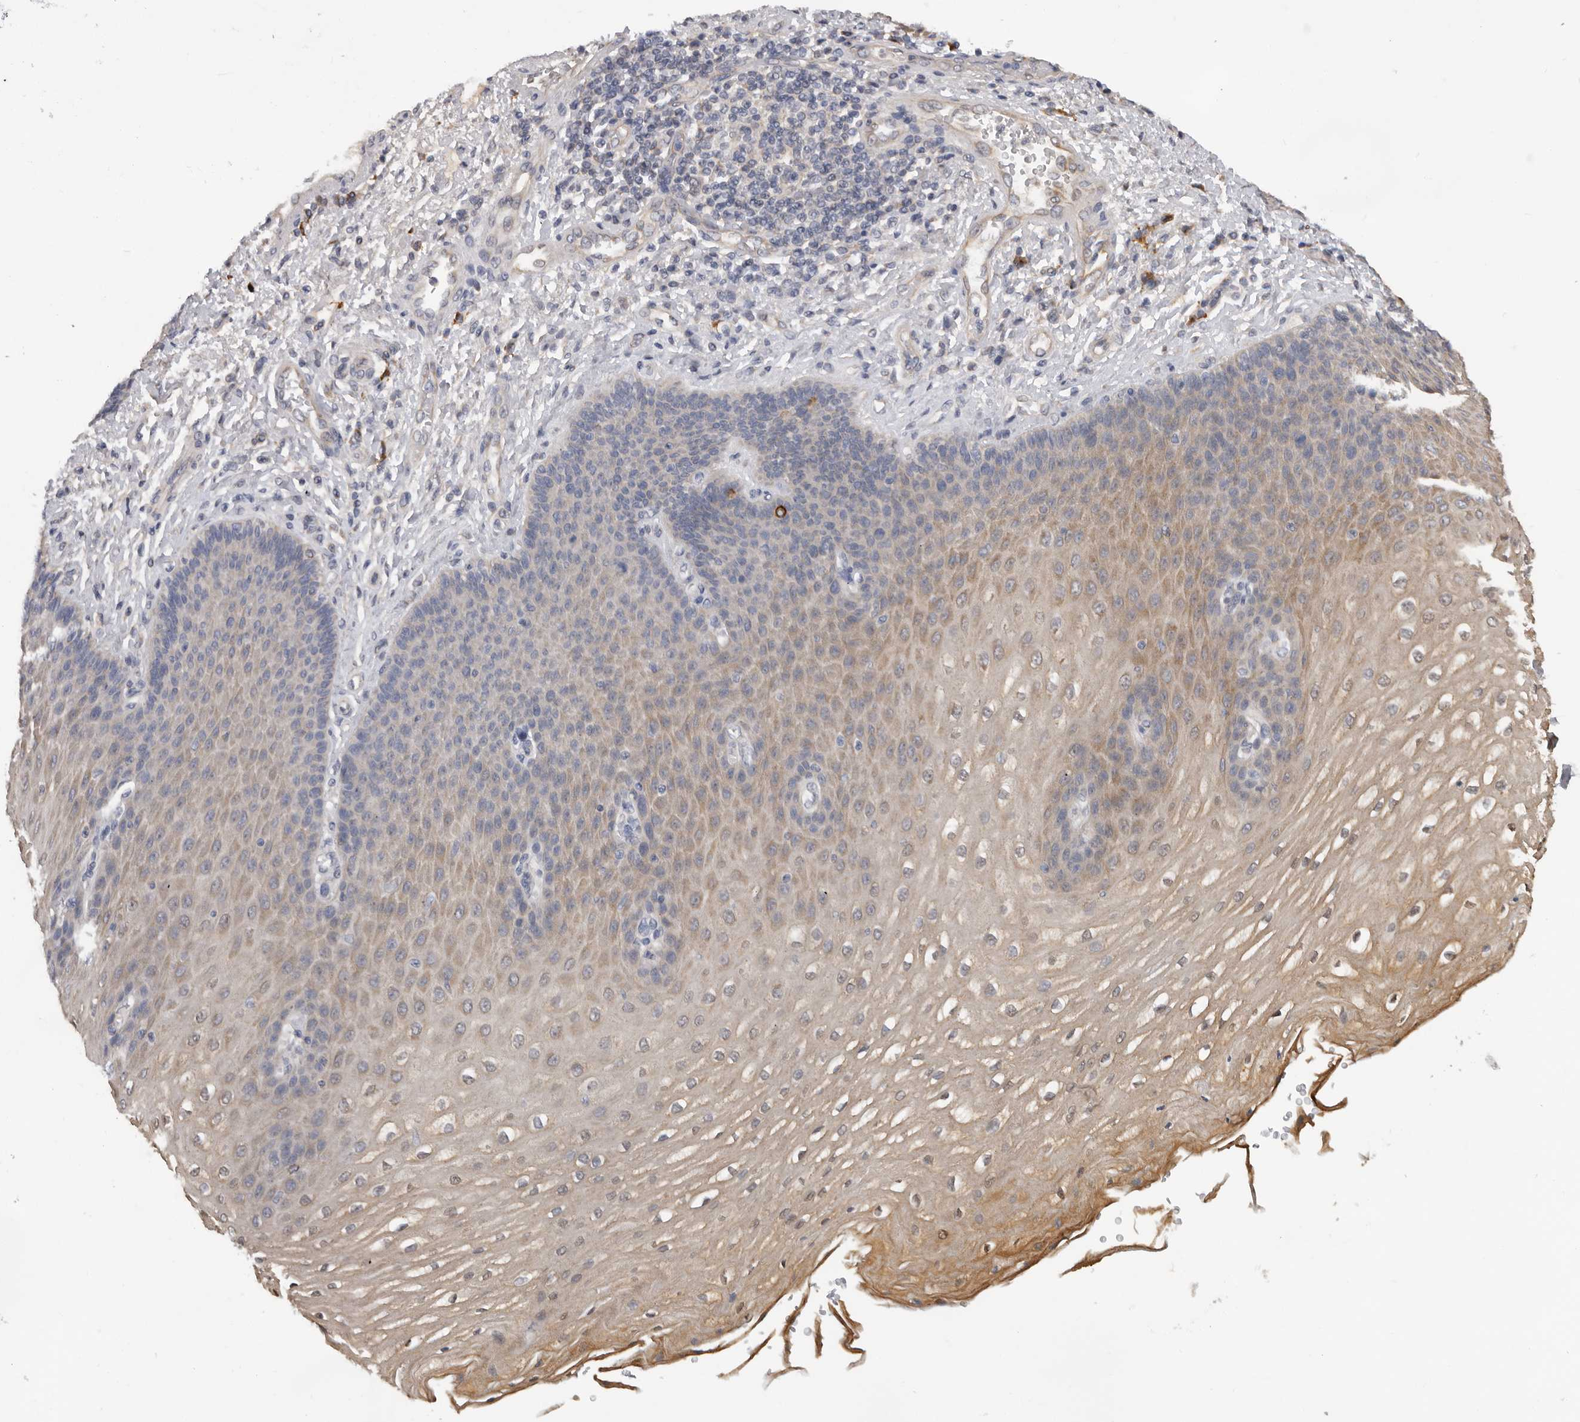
{"staining": {"intensity": "moderate", "quantity": "25%-75%", "location": "cytoplasmic/membranous"}, "tissue": "esophagus", "cell_type": "Squamous epithelial cells", "image_type": "normal", "snomed": [{"axis": "morphology", "description": "Normal tissue, NOS"}, {"axis": "topography", "description": "Esophagus"}], "caption": "The immunohistochemical stain labels moderate cytoplasmic/membranous staining in squamous epithelial cells of unremarkable esophagus. The protein is shown in brown color, while the nuclei are stained blue.", "gene": "RNF157", "patient": {"sex": "male", "age": 54}}